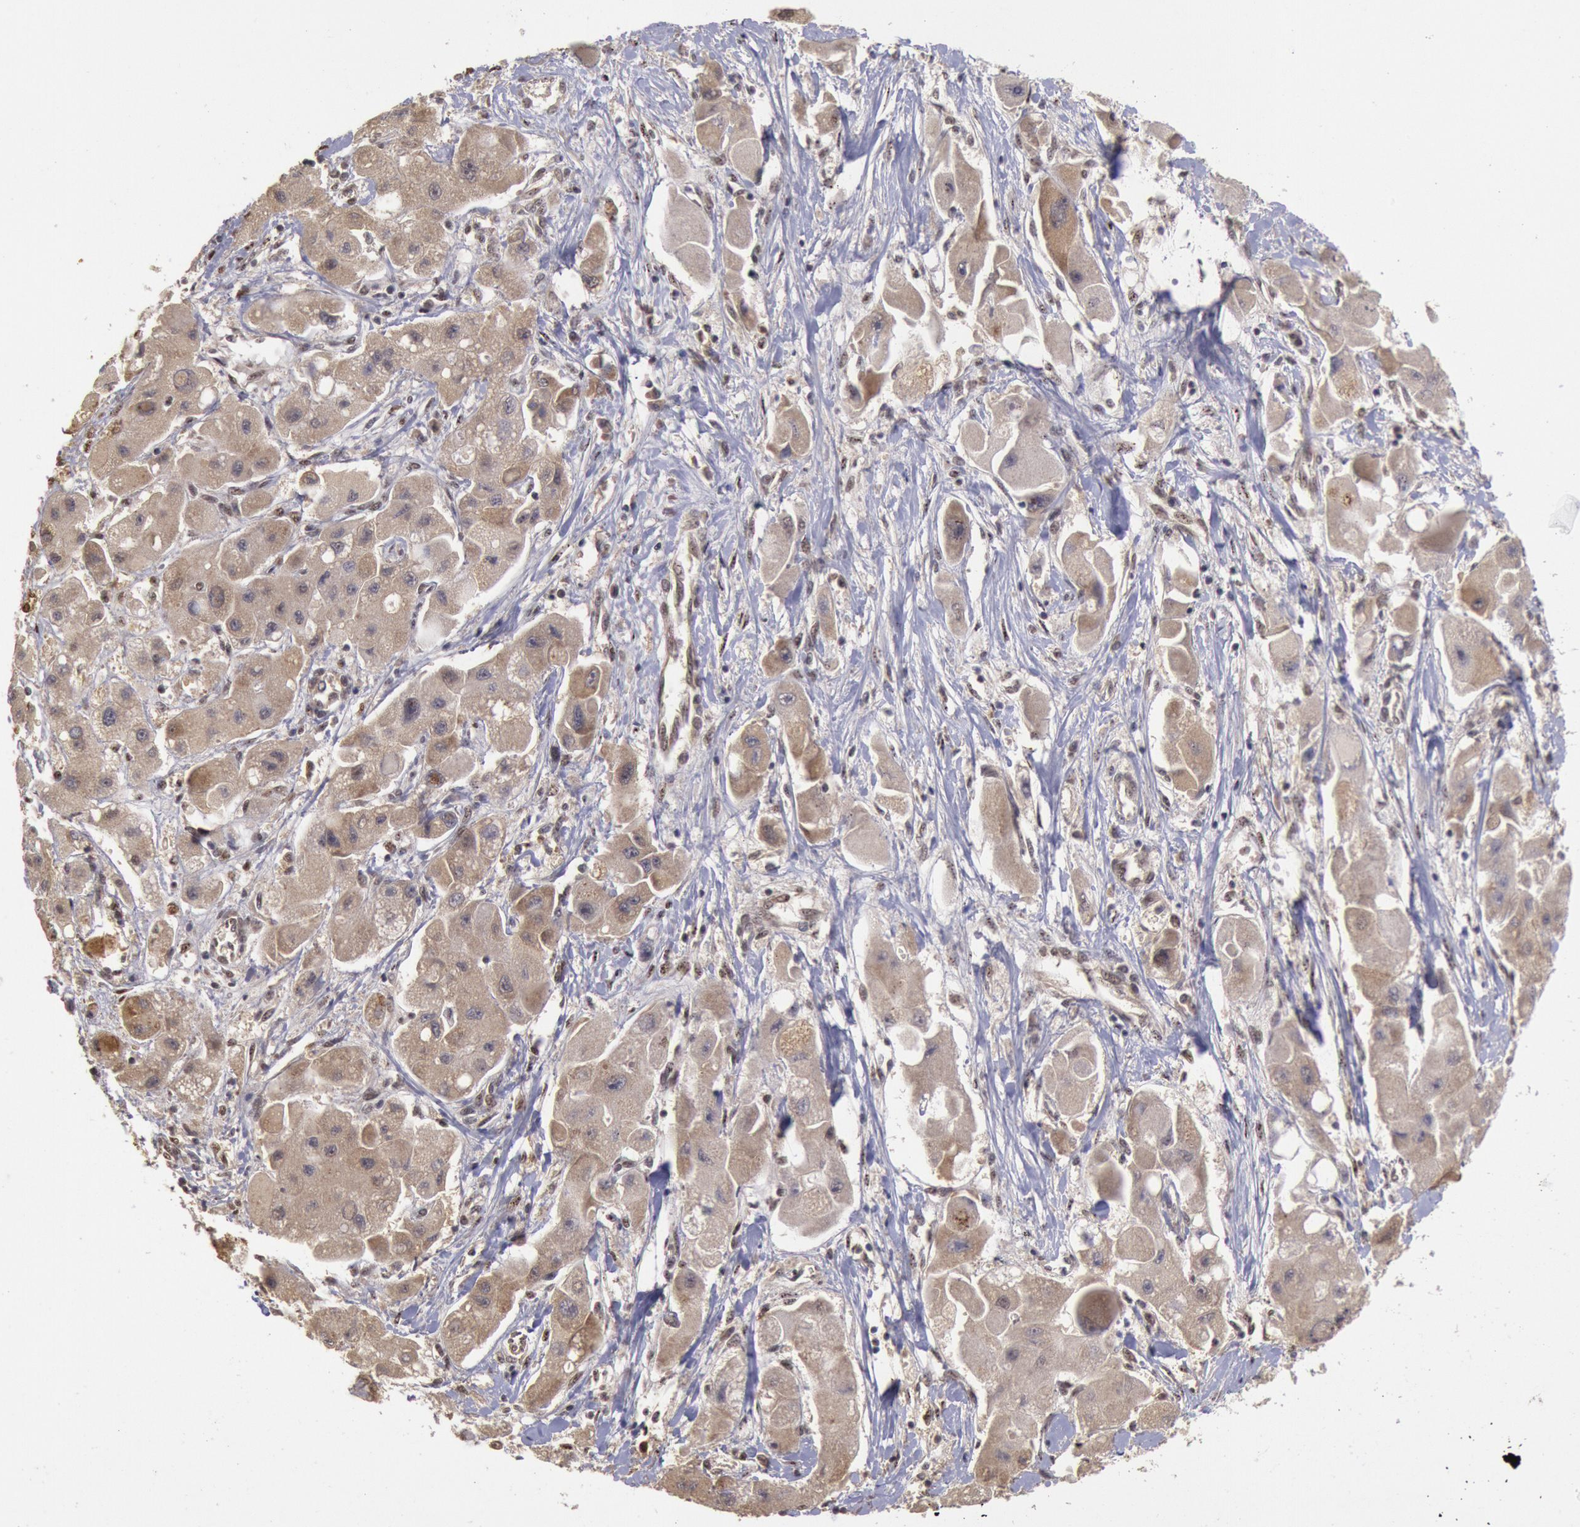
{"staining": {"intensity": "weak", "quantity": ">75%", "location": "cytoplasmic/membranous"}, "tissue": "liver cancer", "cell_type": "Tumor cells", "image_type": "cancer", "snomed": [{"axis": "morphology", "description": "Carcinoma, Hepatocellular, NOS"}, {"axis": "topography", "description": "Liver"}], "caption": "A low amount of weak cytoplasmic/membranous positivity is appreciated in approximately >75% of tumor cells in hepatocellular carcinoma (liver) tissue.", "gene": "STX17", "patient": {"sex": "male", "age": 24}}